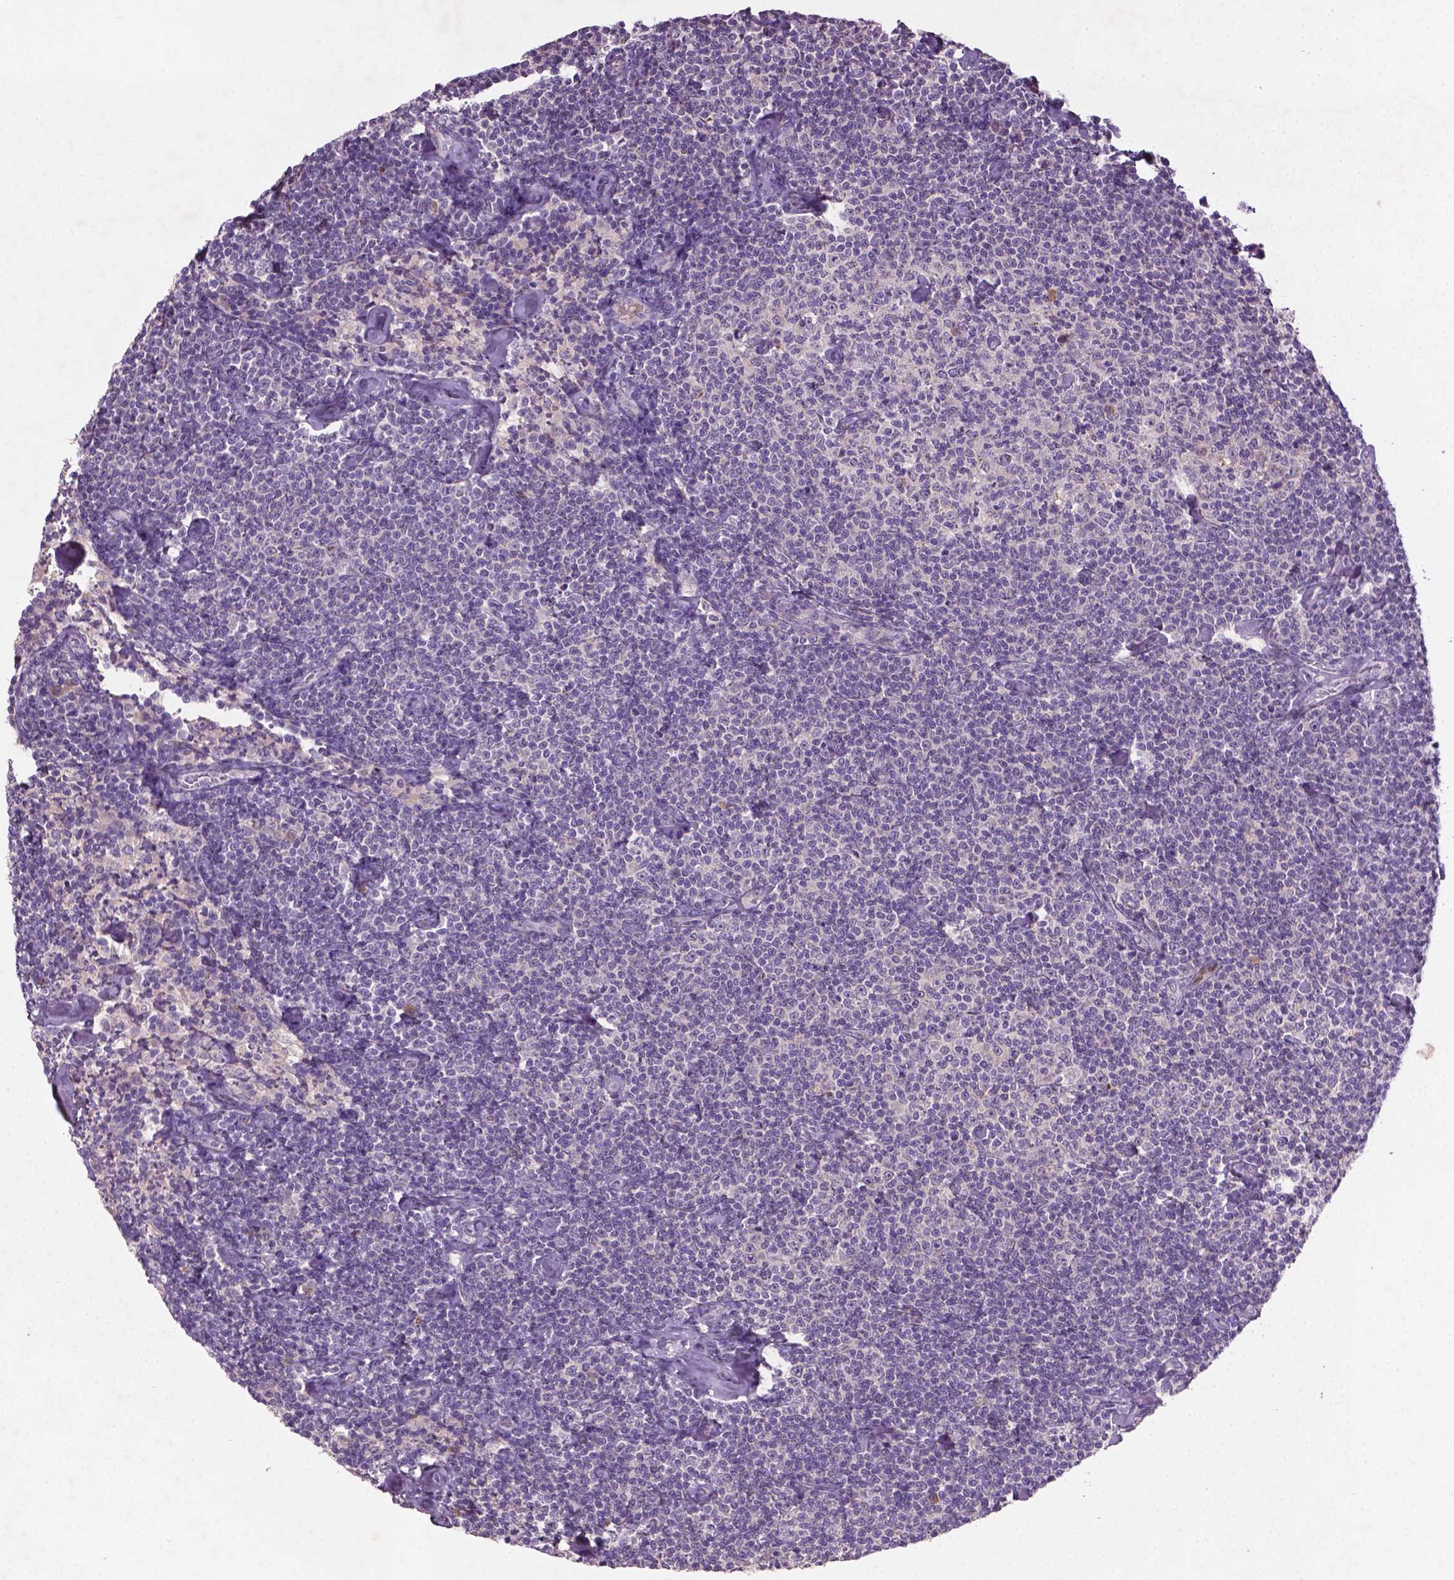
{"staining": {"intensity": "negative", "quantity": "none", "location": "none"}, "tissue": "lymphoma", "cell_type": "Tumor cells", "image_type": "cancer", "snomed": [{"axis": "morphology", "description": "Malignant lymphoma, non-Hodgkin's type, Low grade"}, {"axis": "topography", "description": "Lymph node"}], "caption": "This is an immunohistochemistry image of human malignant lymphoma, non-Hodgkin's type (low-grade). There is no positivity in tumor cells.", "gene": "SOX17", "patient": {"sex": "male", "age": 81}}